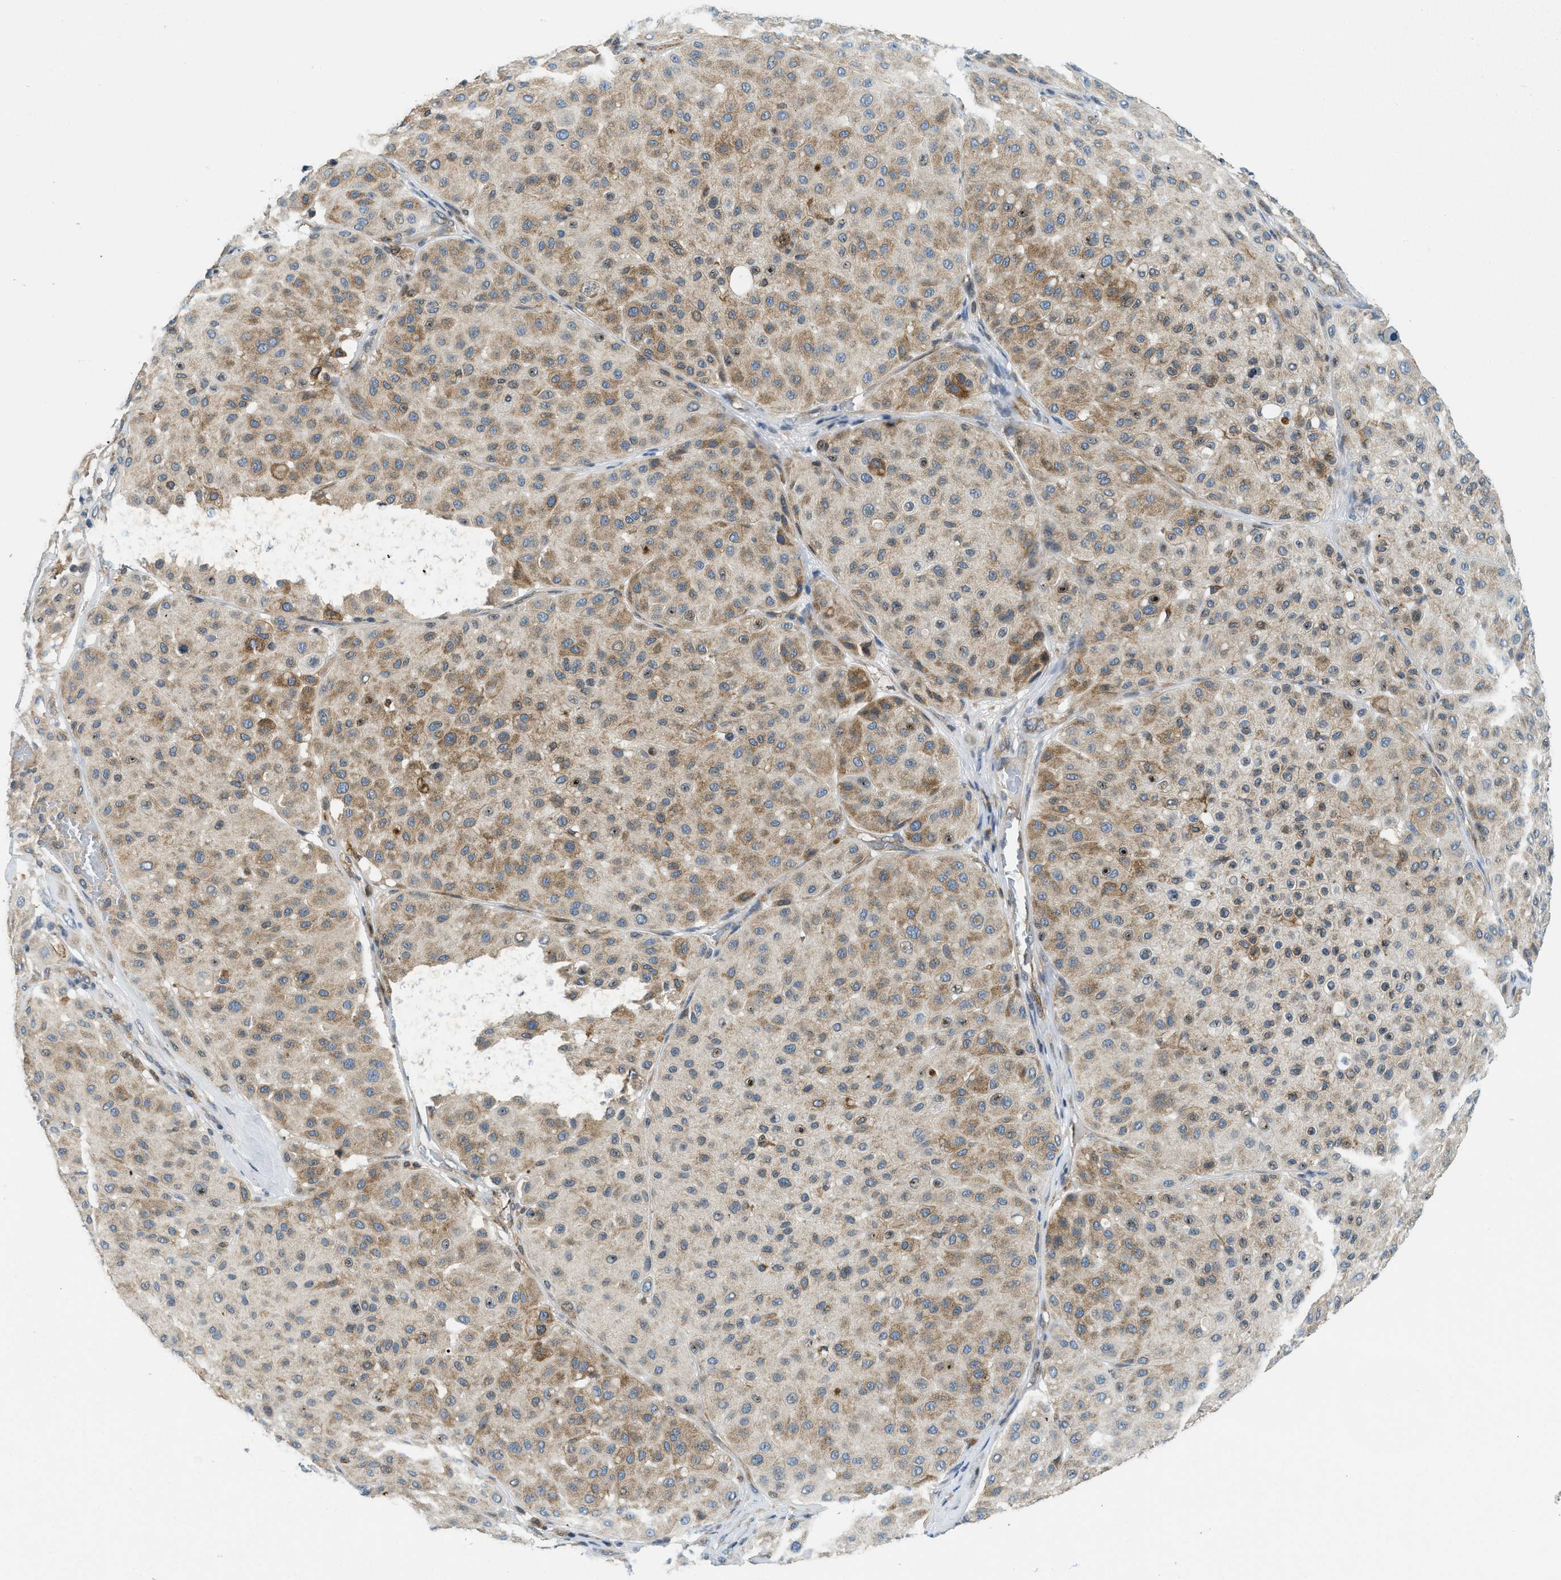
{"staining": {"intensity": "moderate", "quantity": ">75%", "location": "cytoplasmic/membranous"}, "tissue": "melanoma", "cell_type": "Tumor cells", "image_type": "cancer", "snomed": [{"axis": "morphology", "description": "Normal tissue, NOS"}, {"axis": "morphology", "description": "Malignant melanoma, Metastatic site"}, {"axis": "topography", "description": "Skin"}], "caption": "Immunohistochemistry (IHC) of human melanoma shows medium levels of moderate cytoplasmic/membranous expression in approximately >75% of tumor cells.", "gene": "BCAP31", "patient": {"sex": "male", "age": 41}}